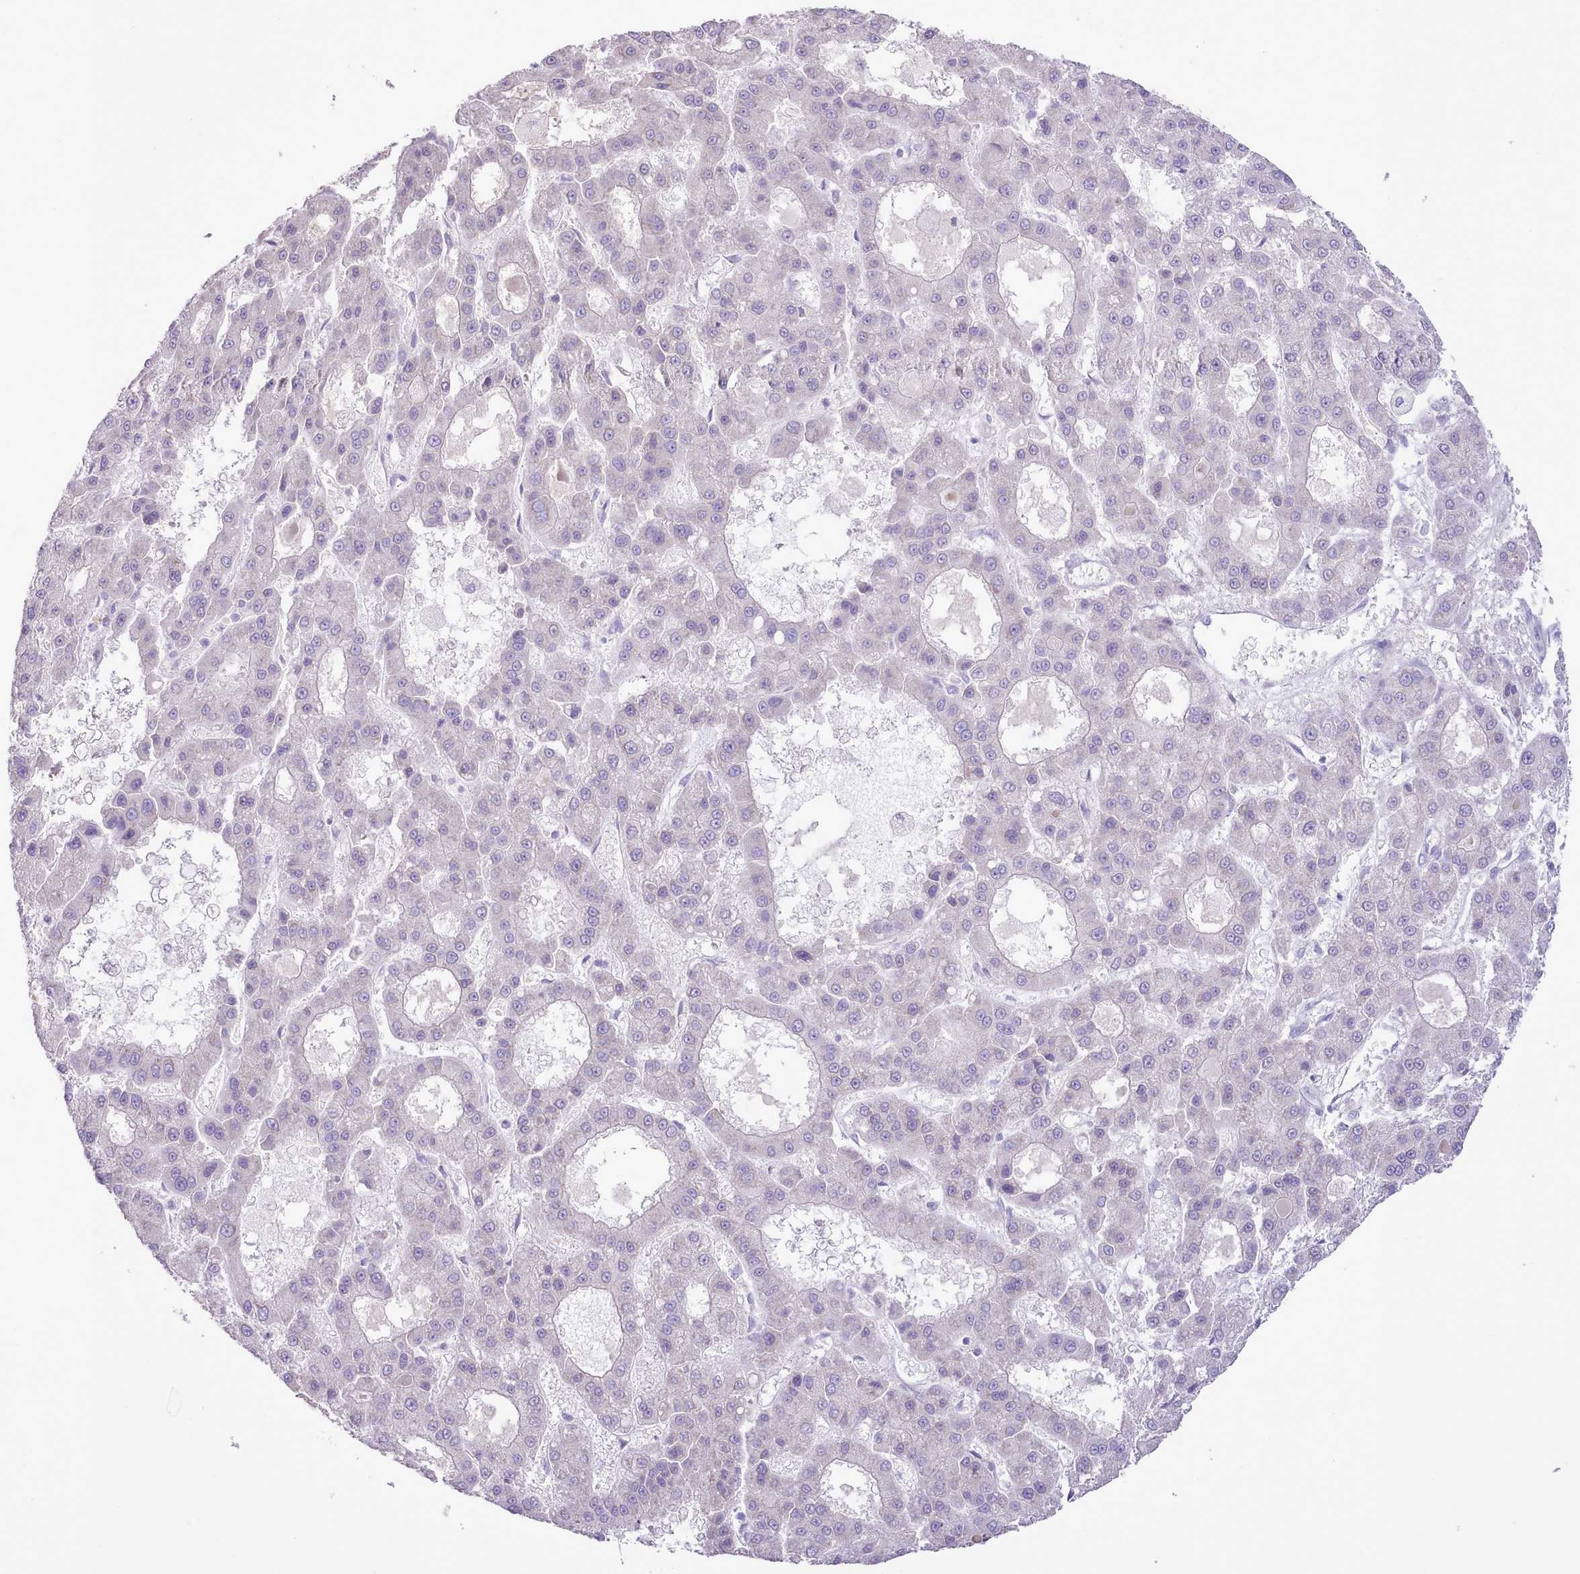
{"staining": {"intensity": "negative", "quantity": "none", "location": "none"}, "tissue": "liver cancer", "cell_type": "Tumor cells", "image_type": "cancer", "snomed": [{"axis": "morphology", "description": "Carcinoma, Hepatocellular, NOS"}, {"axis": "topography", "description": "Liver"}], "caption": "Immunohistochemical staining of human hepatocellular carcinoma (liver) demonstrates no significant positivity in tumor cells. (Brightfield microscopy of DAB immunohistochemistry (IHC) at high magnification).", "gene": "CCL1", "patient": {"sex": "male", "age": 70}}